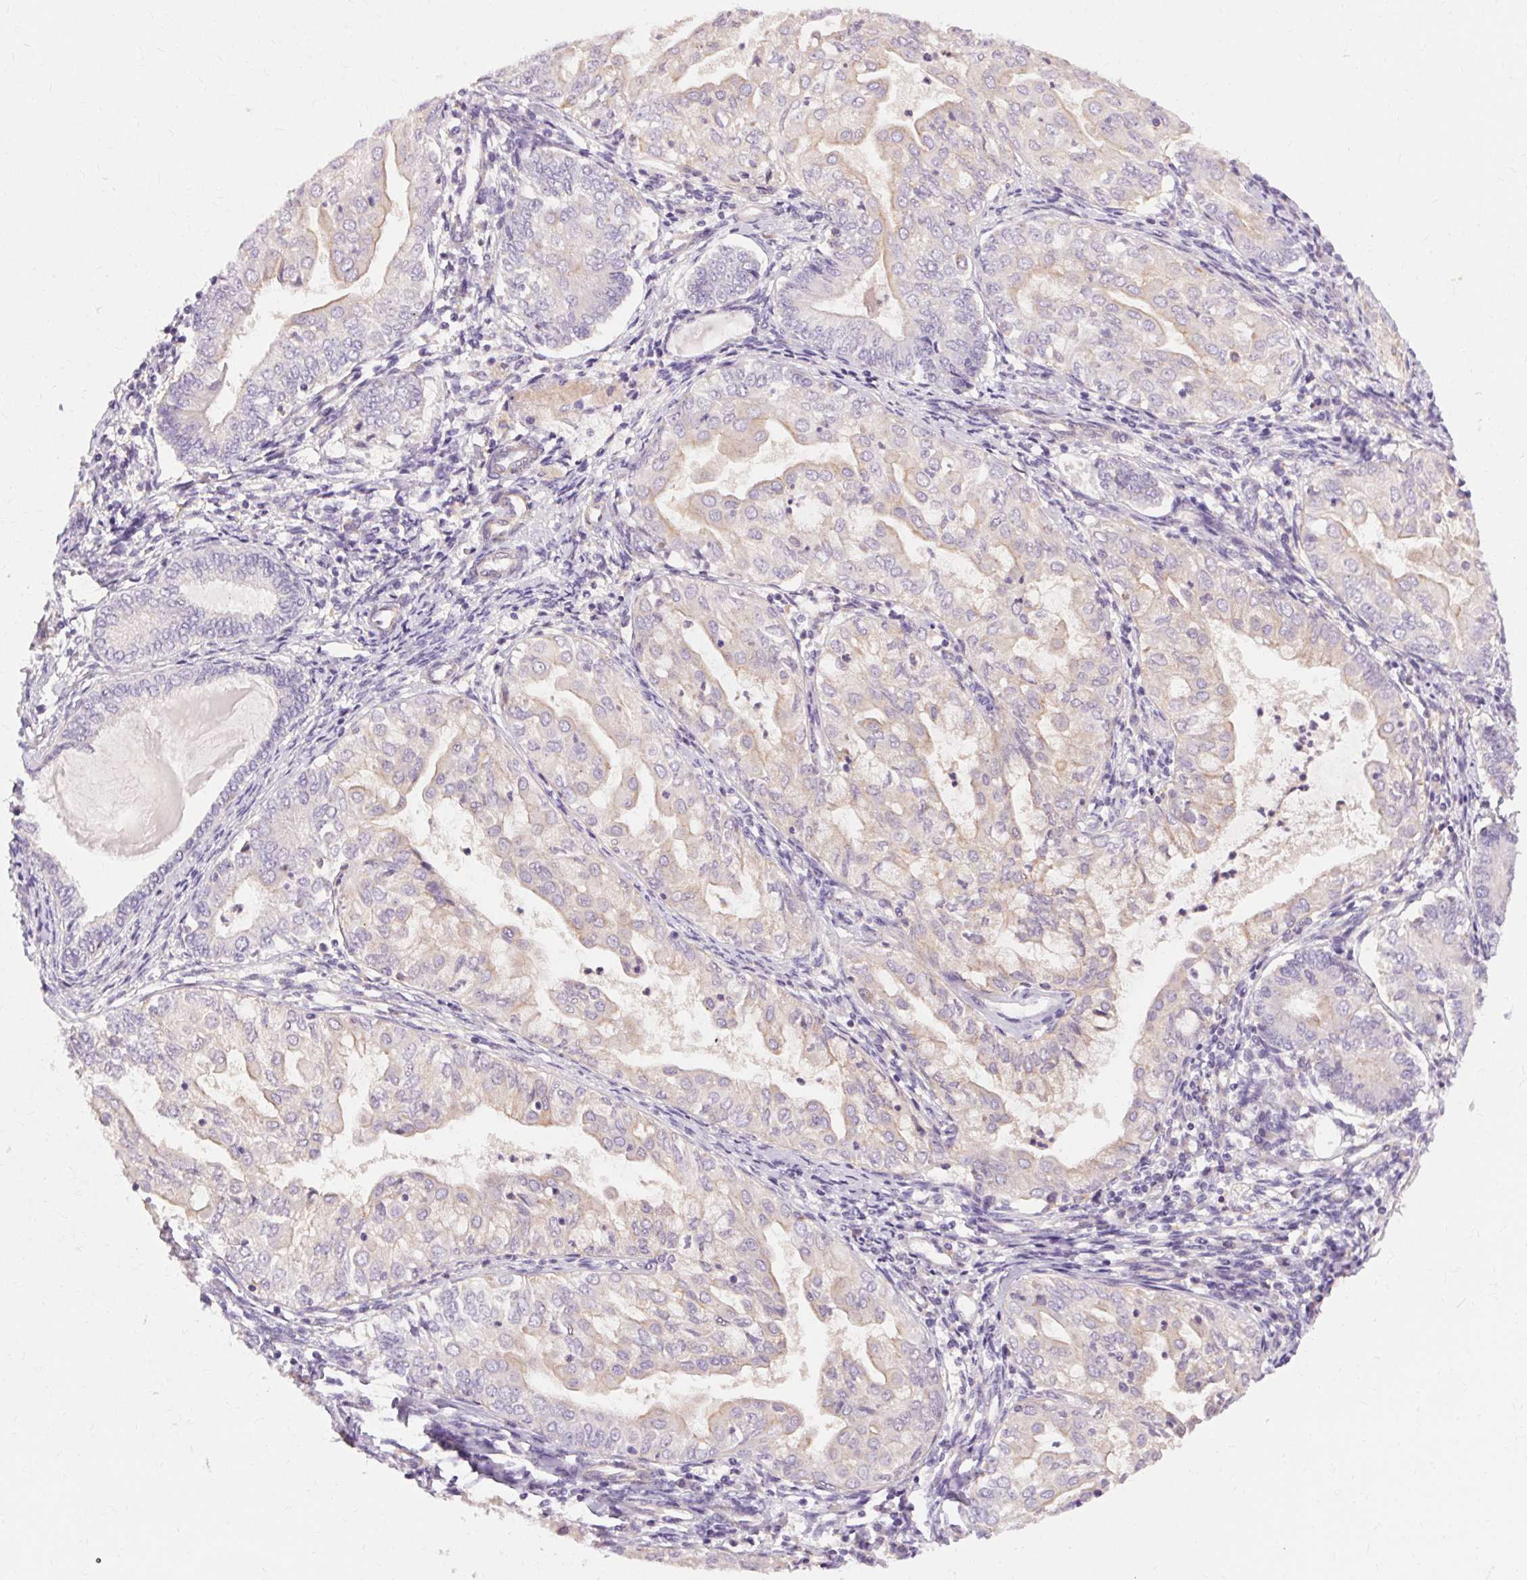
{"staining": {"intensity": "weak", "quantity": "<25%", "location": "cytoplasmic/membranous"}, "tissue": "endometrial cancer", "cell_type": "Tumor cells", "image_type": "cancer", "snomed": [{"axis": "morphology", "description": "Adenocarcinoma, NOS"}, {"axis": "topography", "description": "Endometrium"}], "caption": "Immunohistochemical staining of endometrial cancer (adenocarcinoma) displays no significant positivity in tumor cells. (DAB (3,3'-diaminobenzidine) immunohistochemistry (IHC) visualized using brightfield microscopy, high magnification).", "gene": "TM6SF1", "patient": {"sex": "female", "age": 68}}